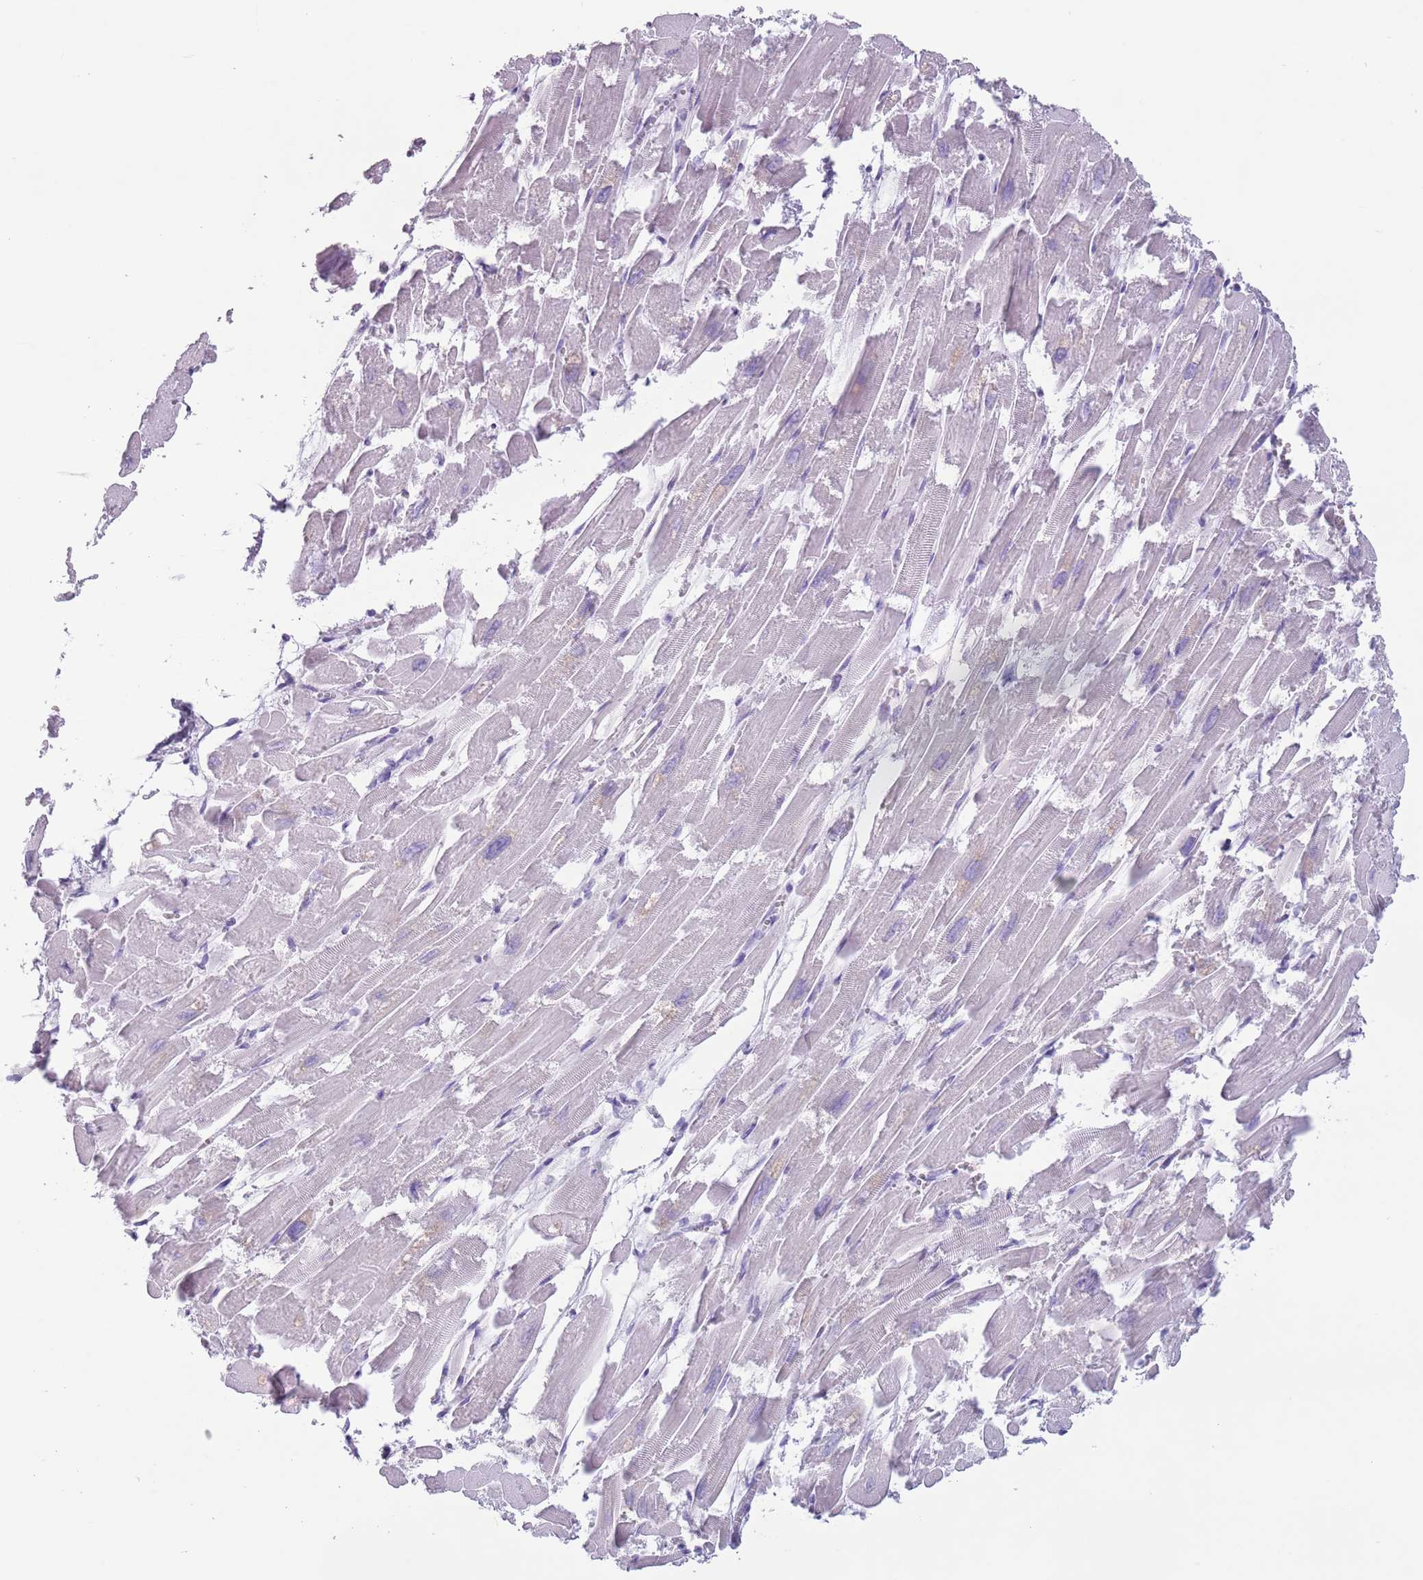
{"staining": {"intensity": "negative", "quantity": "none", "location": "none"}, "tissue": "heart muscle", "cell_type": "Cardiomyocytes", "image_type": "normal", "snomed": [{"axis": "morphology", "description": "Normal tissue, NOS"}, {"axis": "topography", "description": "Heart"}], "caption": "IHC of normal heart muscle demonstrates no expression in cardiomyocytes.", "gene": "HYOU1", "patient": {"sex": "male", "age": 54}}